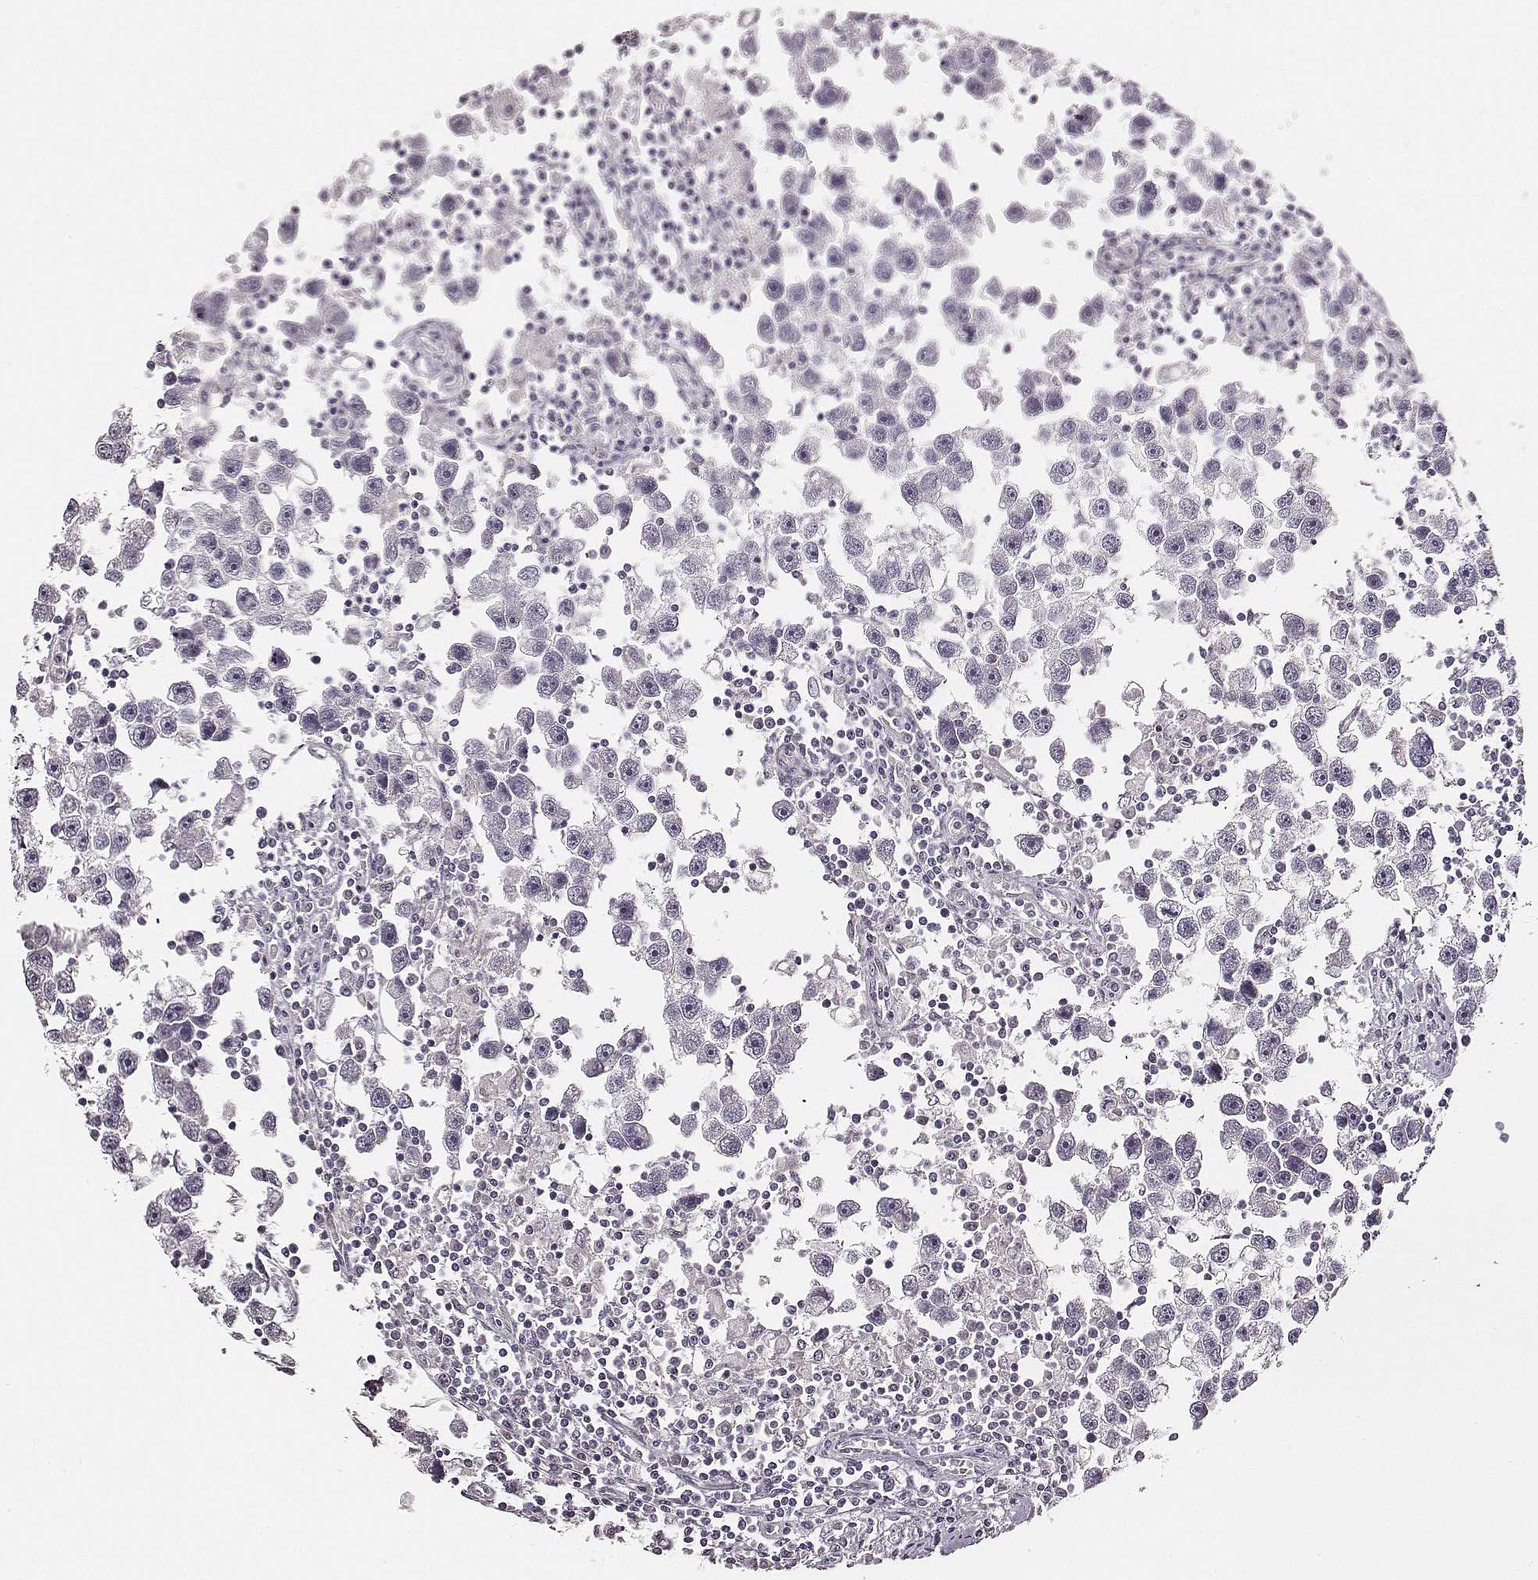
{"staining": {"intensity": "negative", "quantity": "none", "location": "none"}, "tissue": "testis cancer", "cell_type": "Tumor cells", "image_type": "cancer", "snomed": [{"axis": "morphology", "description": "Seminoma, NOS"}, {"axis": "topography", "description": "Testis"}], "caption": "Tumor cells show no significant protein positivity in testis cancer (seminoma).", "gene": "UBL4B", "patient": {"sex": "male", "age": 30}}